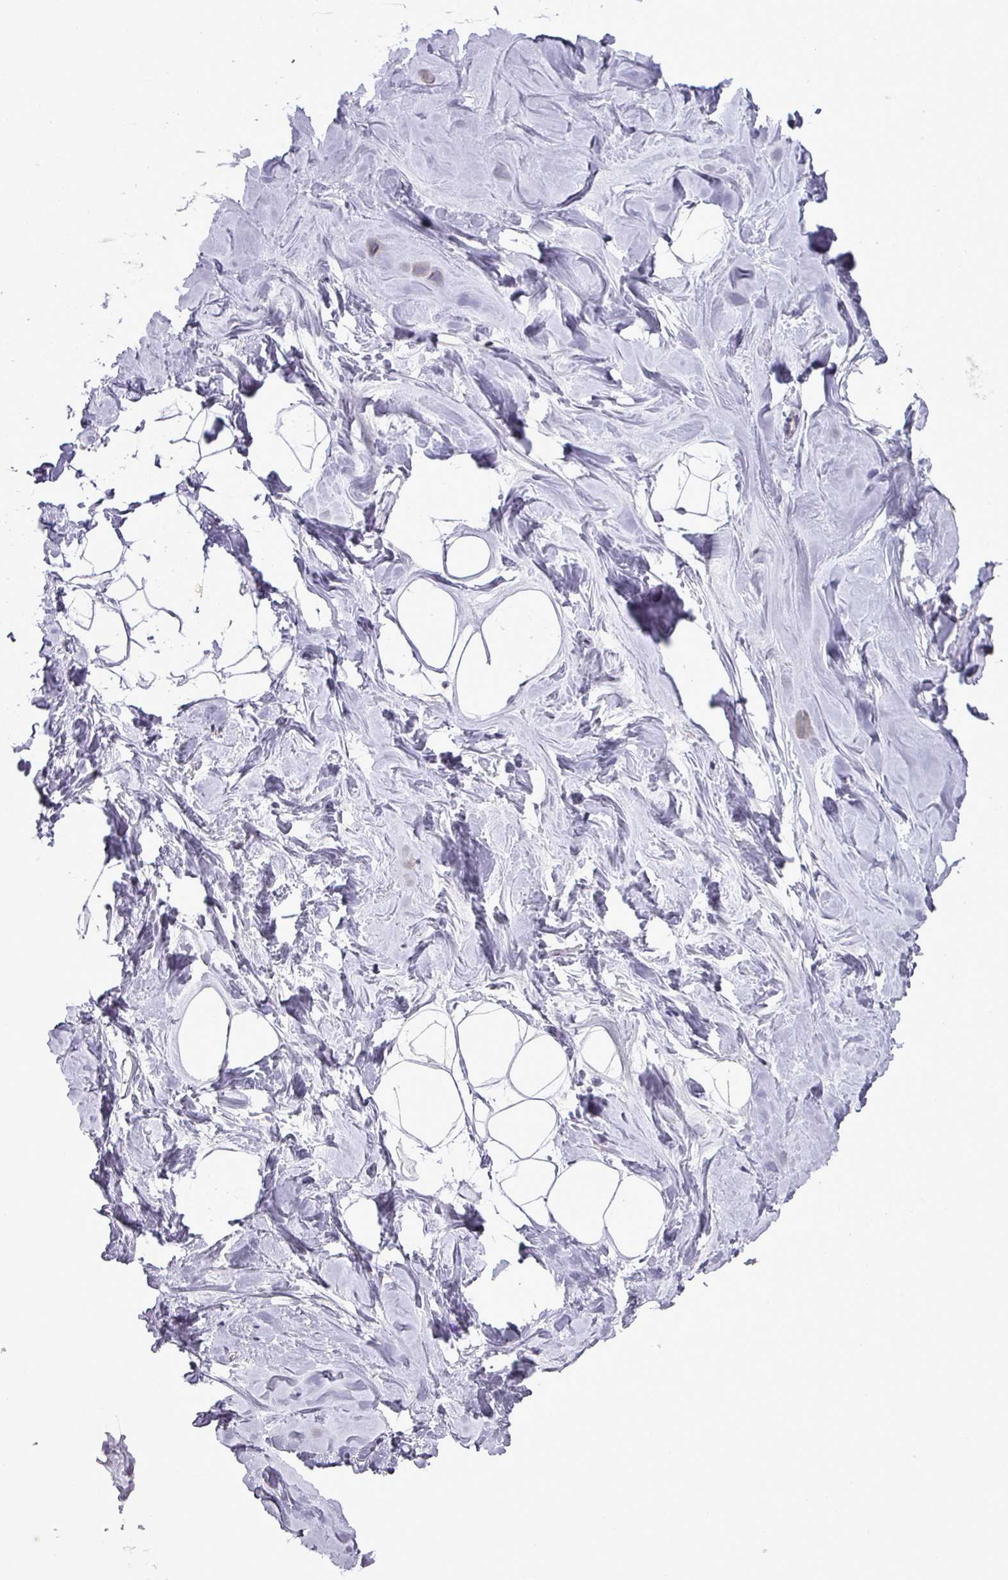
{"staining": {"intensity": "negative", "quantity": "none", "location": "none"}, "tissue": "breast", "cell_type": "Adipocytes", "image_type": "normal", "snomed": [{"axis": "morphology", "description": "Normal tissue, NOS"}, {"axis": "topography", "description": "Breast"}], "caption": "Immunohistochemistry (IHC) of benign breast exhibits no staining in adipocytes.", "gene": "BRINP2", "patient": {"sex": "female", "age": 23}}